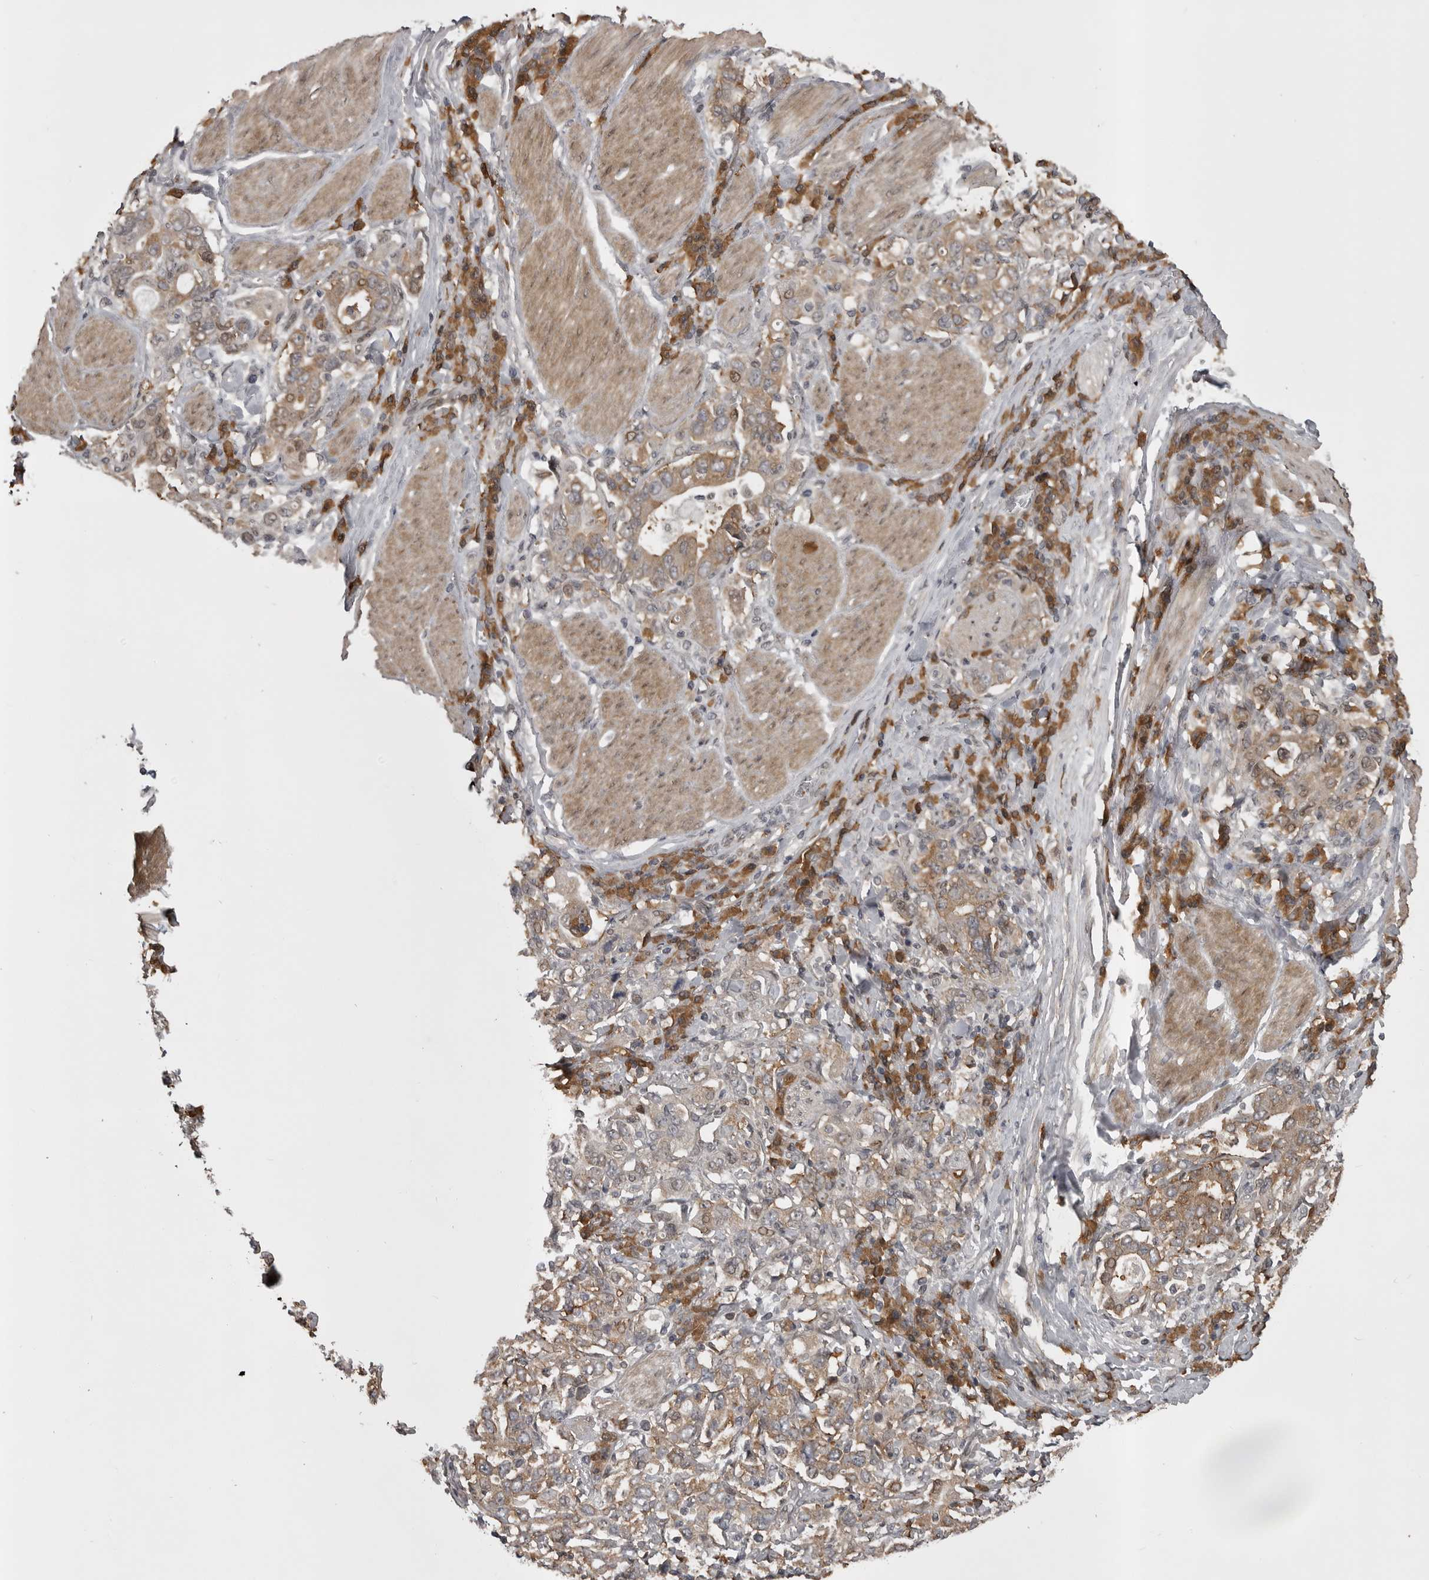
{"staining": {"intensity": "moderate", "quantity": ">75%", "location": "cytoplasmic/membranous"}, "tissue": "stomach cancer", "cell_type": "Tumor cells", "image_type": "cancer", "snomed": [{"axis": "morphology", "description": "Adenocarcinoma, NOS"}, {"axis": "topography", "description": "Stomach, upper"}], "caption": "Stomach cancer (adenocarcinoma) tissue shows moderate cytoplasmic/membranous staining in approximately >75% of tumor cells, visualized by immunohistochemistry. Nuclei are stained in blue.", "gene": "SNX16", "patient": {"sex": "male", "age": 62}}